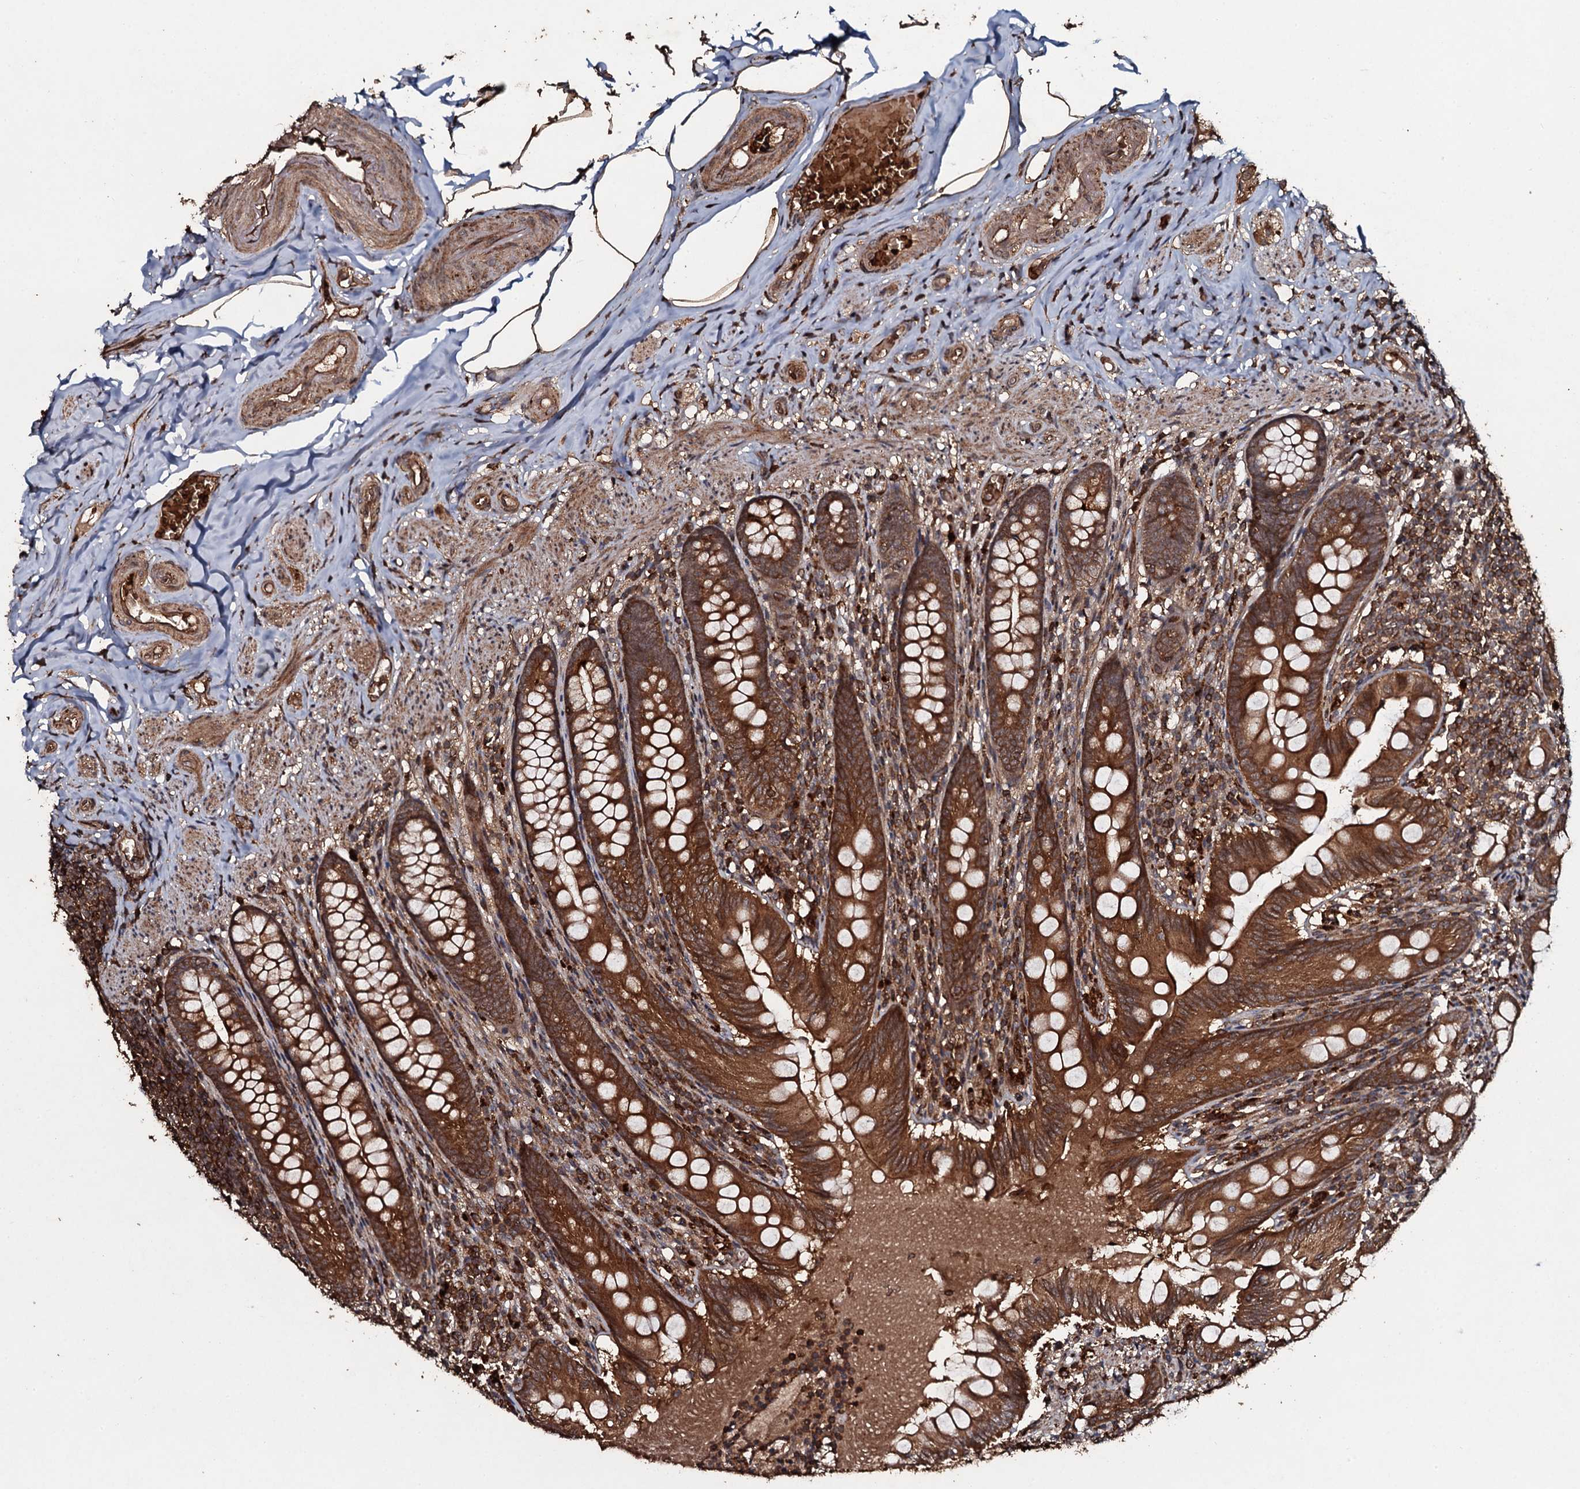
{"staining": {"intensity": "strong", "quantity": ">75%", "location": "cytoplasmic/membranous"}, "tissue": "appendix", "cell_type": "Glandular cells", "image_type": "normal", "snomed": [{"axis": "morphology", "description": "Normal tissue, NOS"}, {"axis": "topography", "description": "Appendix"}], "caption": "A high-resolution micrograph shows immunohistochemistry (IHC) staining of benign appendix, which reveals strong cytoplasmic/membranous positivity in about >75% of glandular cells. The staining was performed using DAB to visualize the protein expression in brown, while the nuclei were stained in blue with hematoxylin (Magnification: 20x).", "gene": "ADGRG3", "patient": {"sex": "male", "age": 55}}